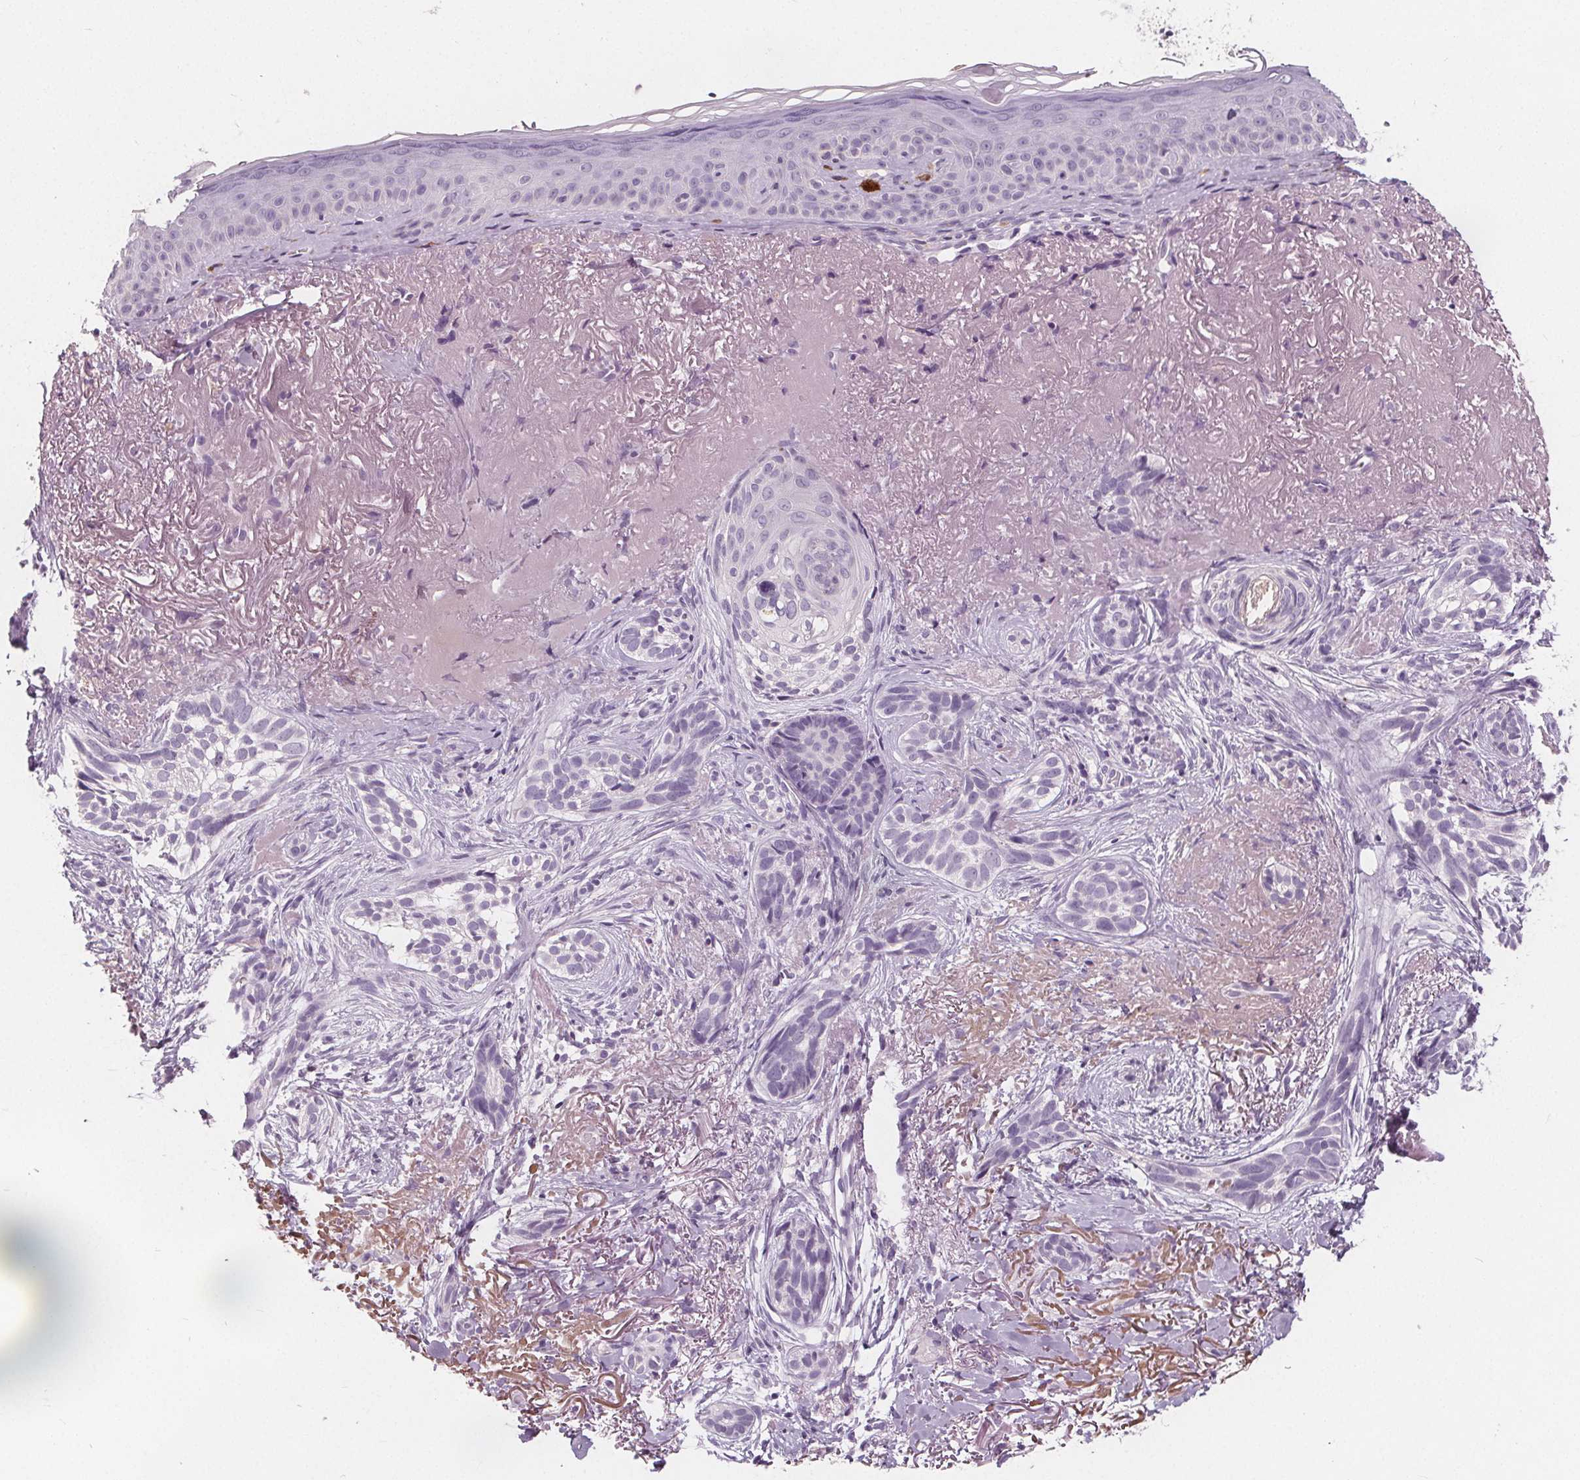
{"staining": {"intensity": "negative", "quantity": "none", "location": "none"}, "tissue": "skin cancer", "cell_type": "Tumor cells", "image_type": "cancer", "snomed": [{"axis": "morphology", "description": "Basal cell carcinoma"}, {"axis": "morphology", "description": "BCC, high aggressive"}, {"axis": "topography", "description": "Skin"}], "caption": "Immunohistochemistry histopathology image of neoplastic tissue: human bcc,  high aggressive (skin) stained with DAB demonstrates no significant protein positivity in tumor cells.", "gene": "PLA2G2E", "patient": {"sex": "female", "age": 86}}